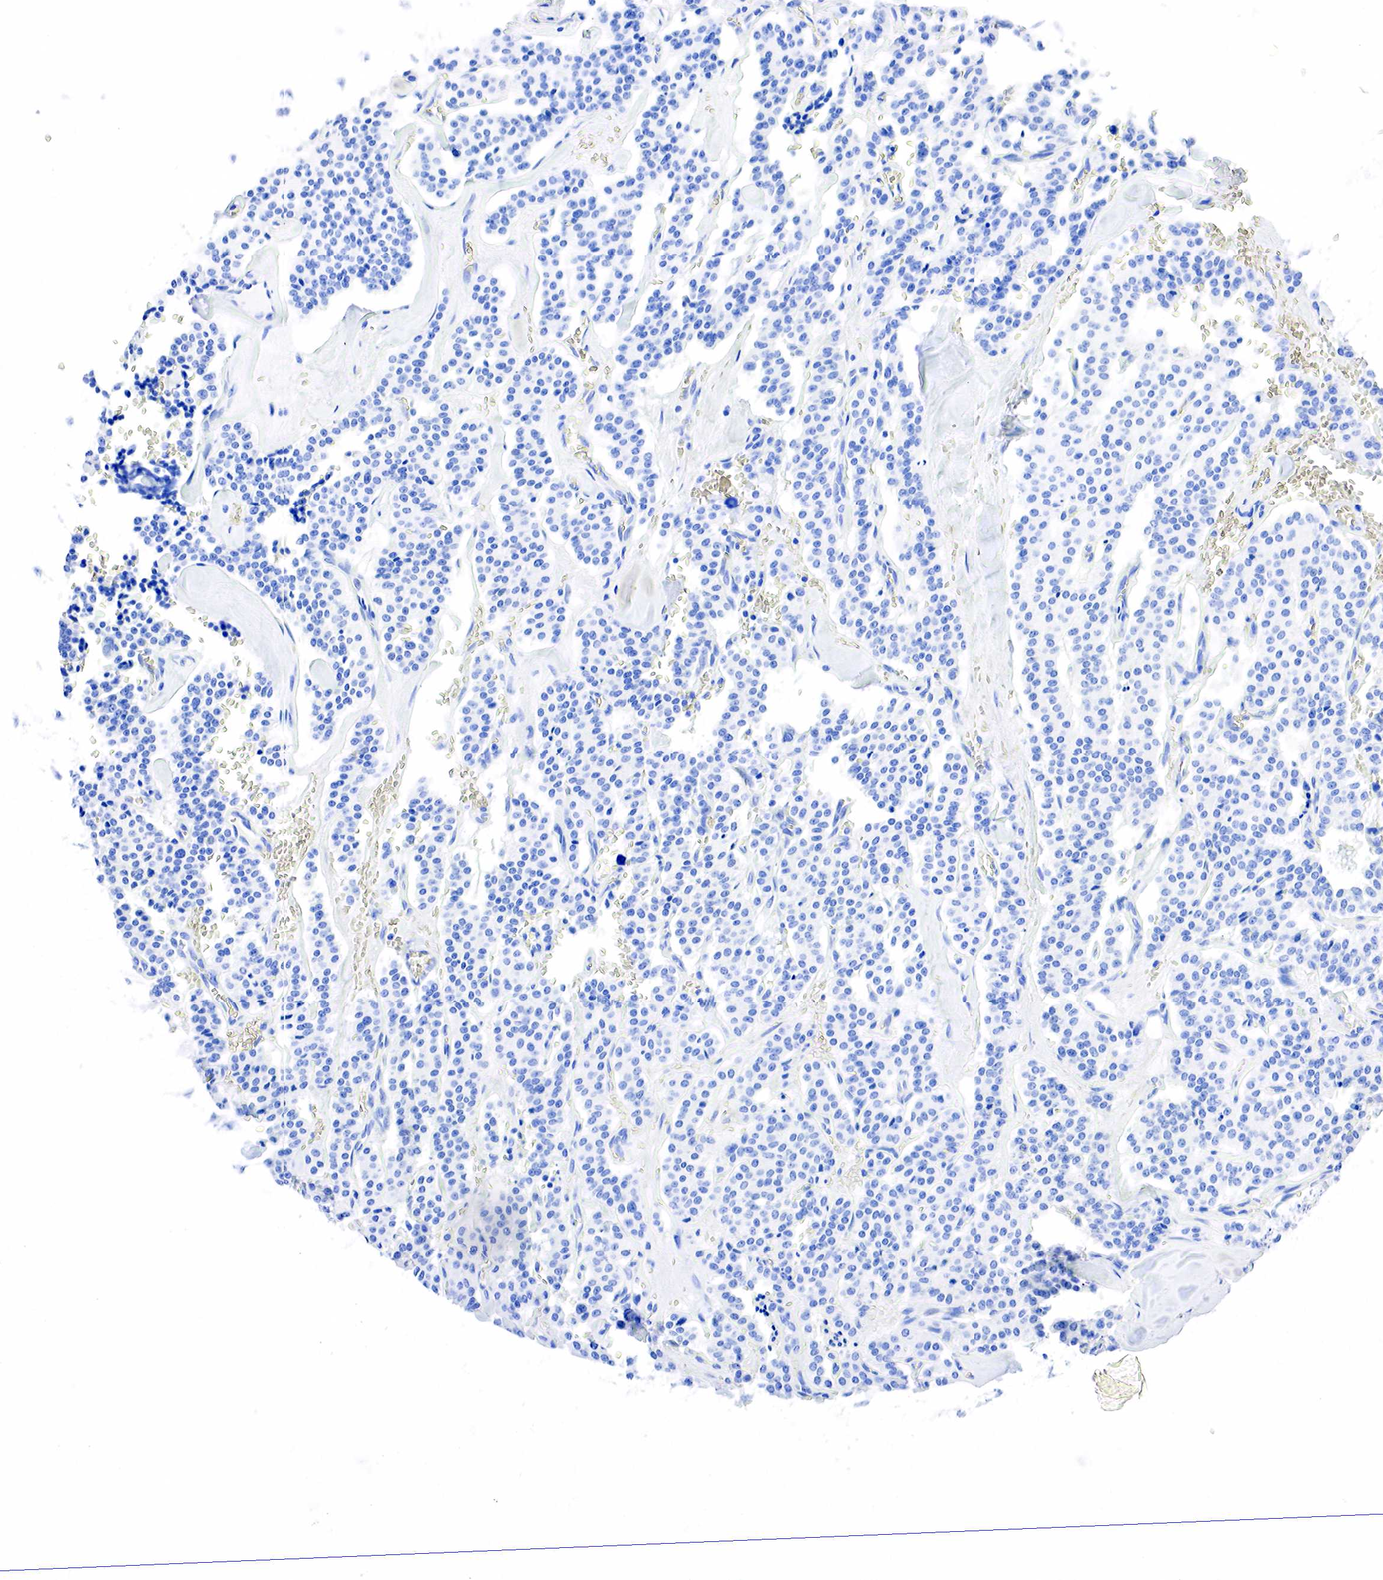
{"staining": {"intensity": "negative", "quantity": "none", "location": "none"}, "tissue": "carcinoid", "cell_type": "Tumor cells", "image_type": "cancer", "snomed": [{"axis": "morphology", "description": "Carcinoid, malignant, NOS"}, {"axis": "topography", "description": "Bronchus"}], "caption": "A histopathology image of human carcinoid is negative for staining in tumor cells.", "gene": "PTH", "patient": {"sex": "male", "age": 55}}